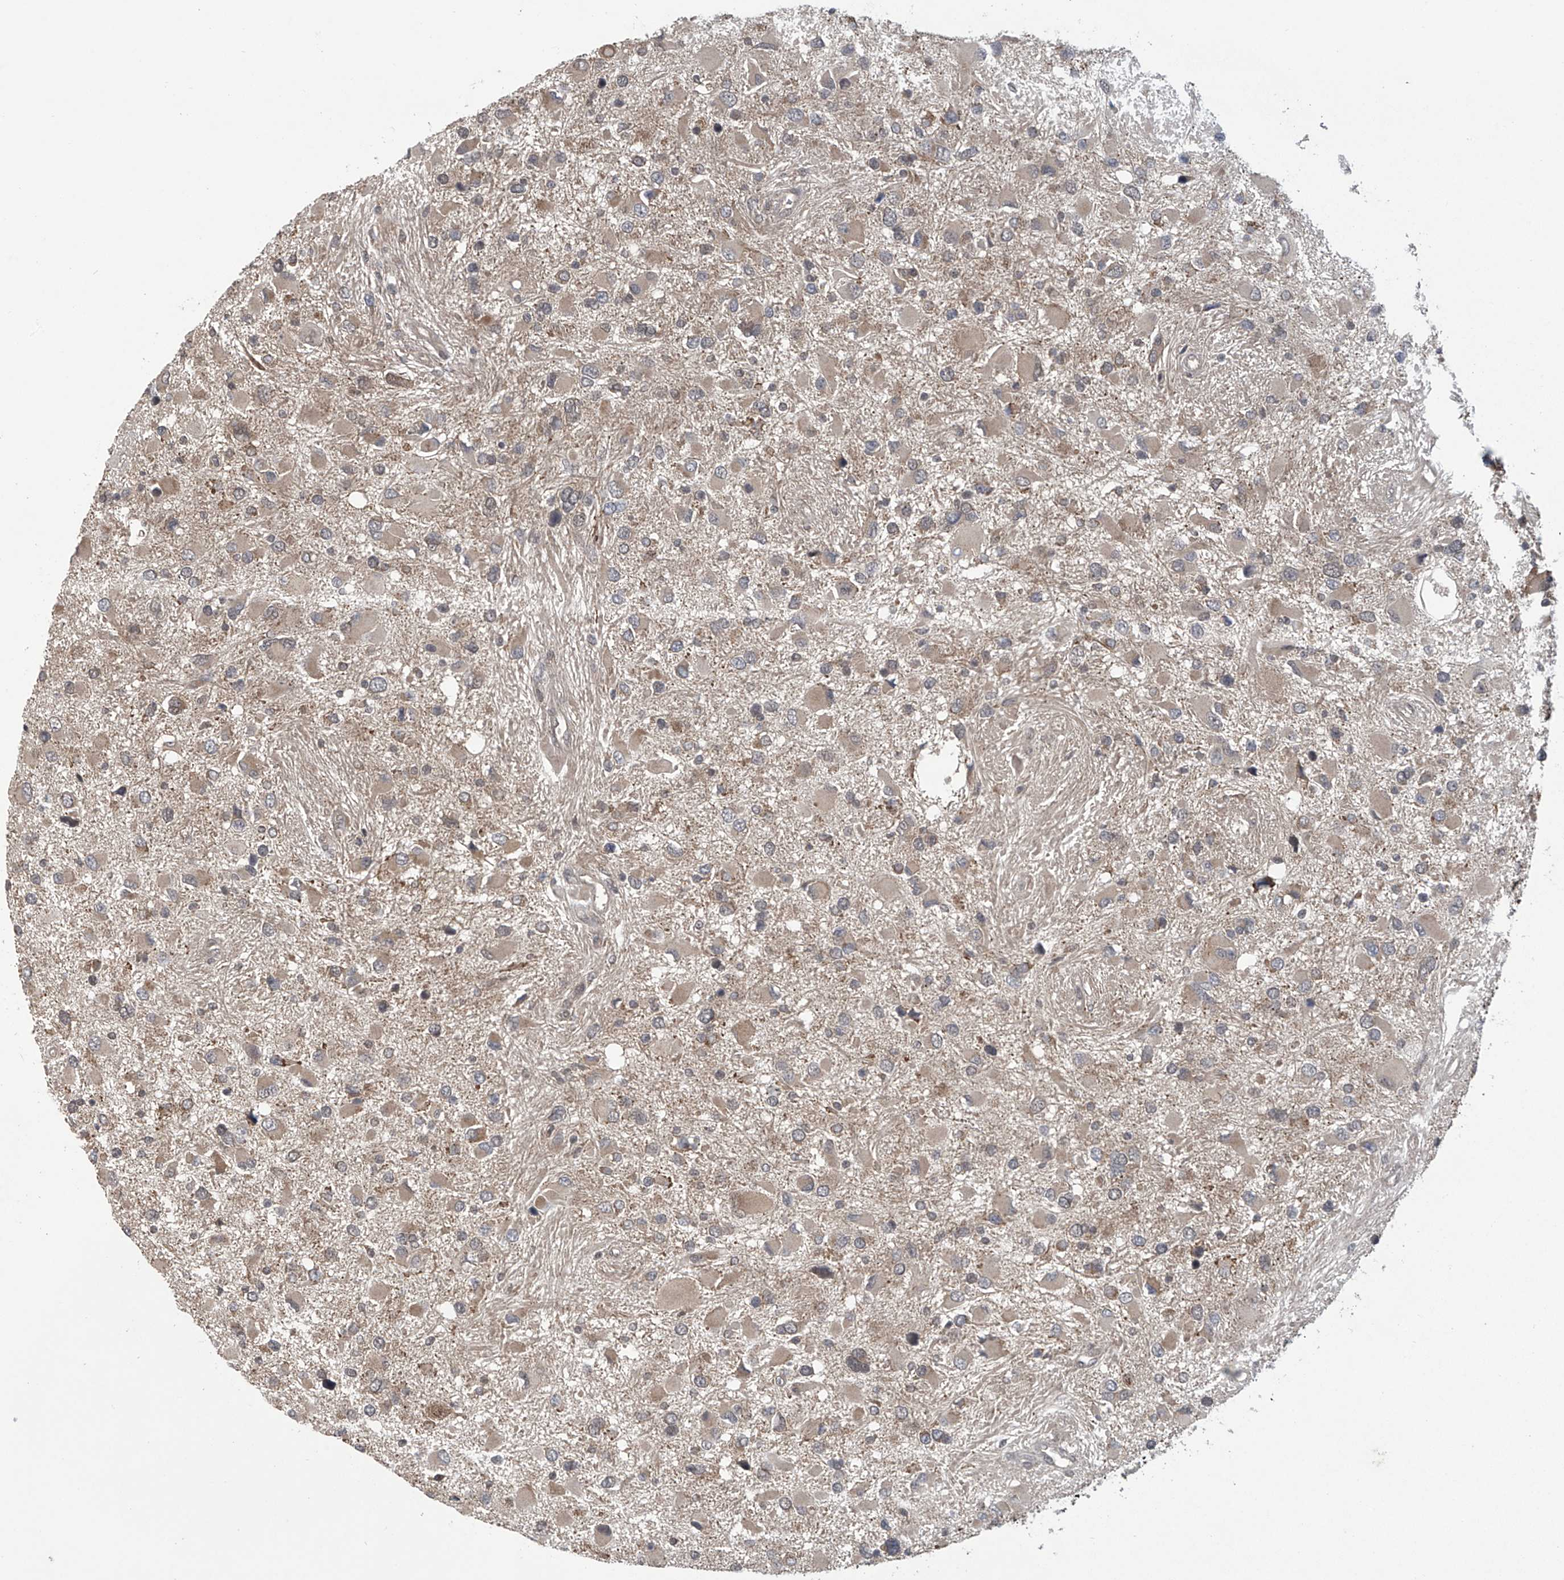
{"staining": {"intensity": "weak", "quantity": "25%-75%", "location": "cytoplasmic/membranous"}, "tissue": "glioma", "cell_type": "Tumor cells", "image_type": "cancer", "snomed": [{"axis": "morphology", "description": "Glioma, malignant, High grade"}, {"axis": "topography", "description": "Brain"}], "caption": "IHC staining of glioma, which exhibits low levels of weak cytoplasmic/membranous expression in about 25%-75% of tumor cells indicating weak cytoplasmic/membranous protein staining. The staining was performed using DAB (brown) for protein detection and nuclei were counterstained in hematoxylin (blue).", "gene": "ABHD13", "patient": {"sex": "male", "age": 53}}